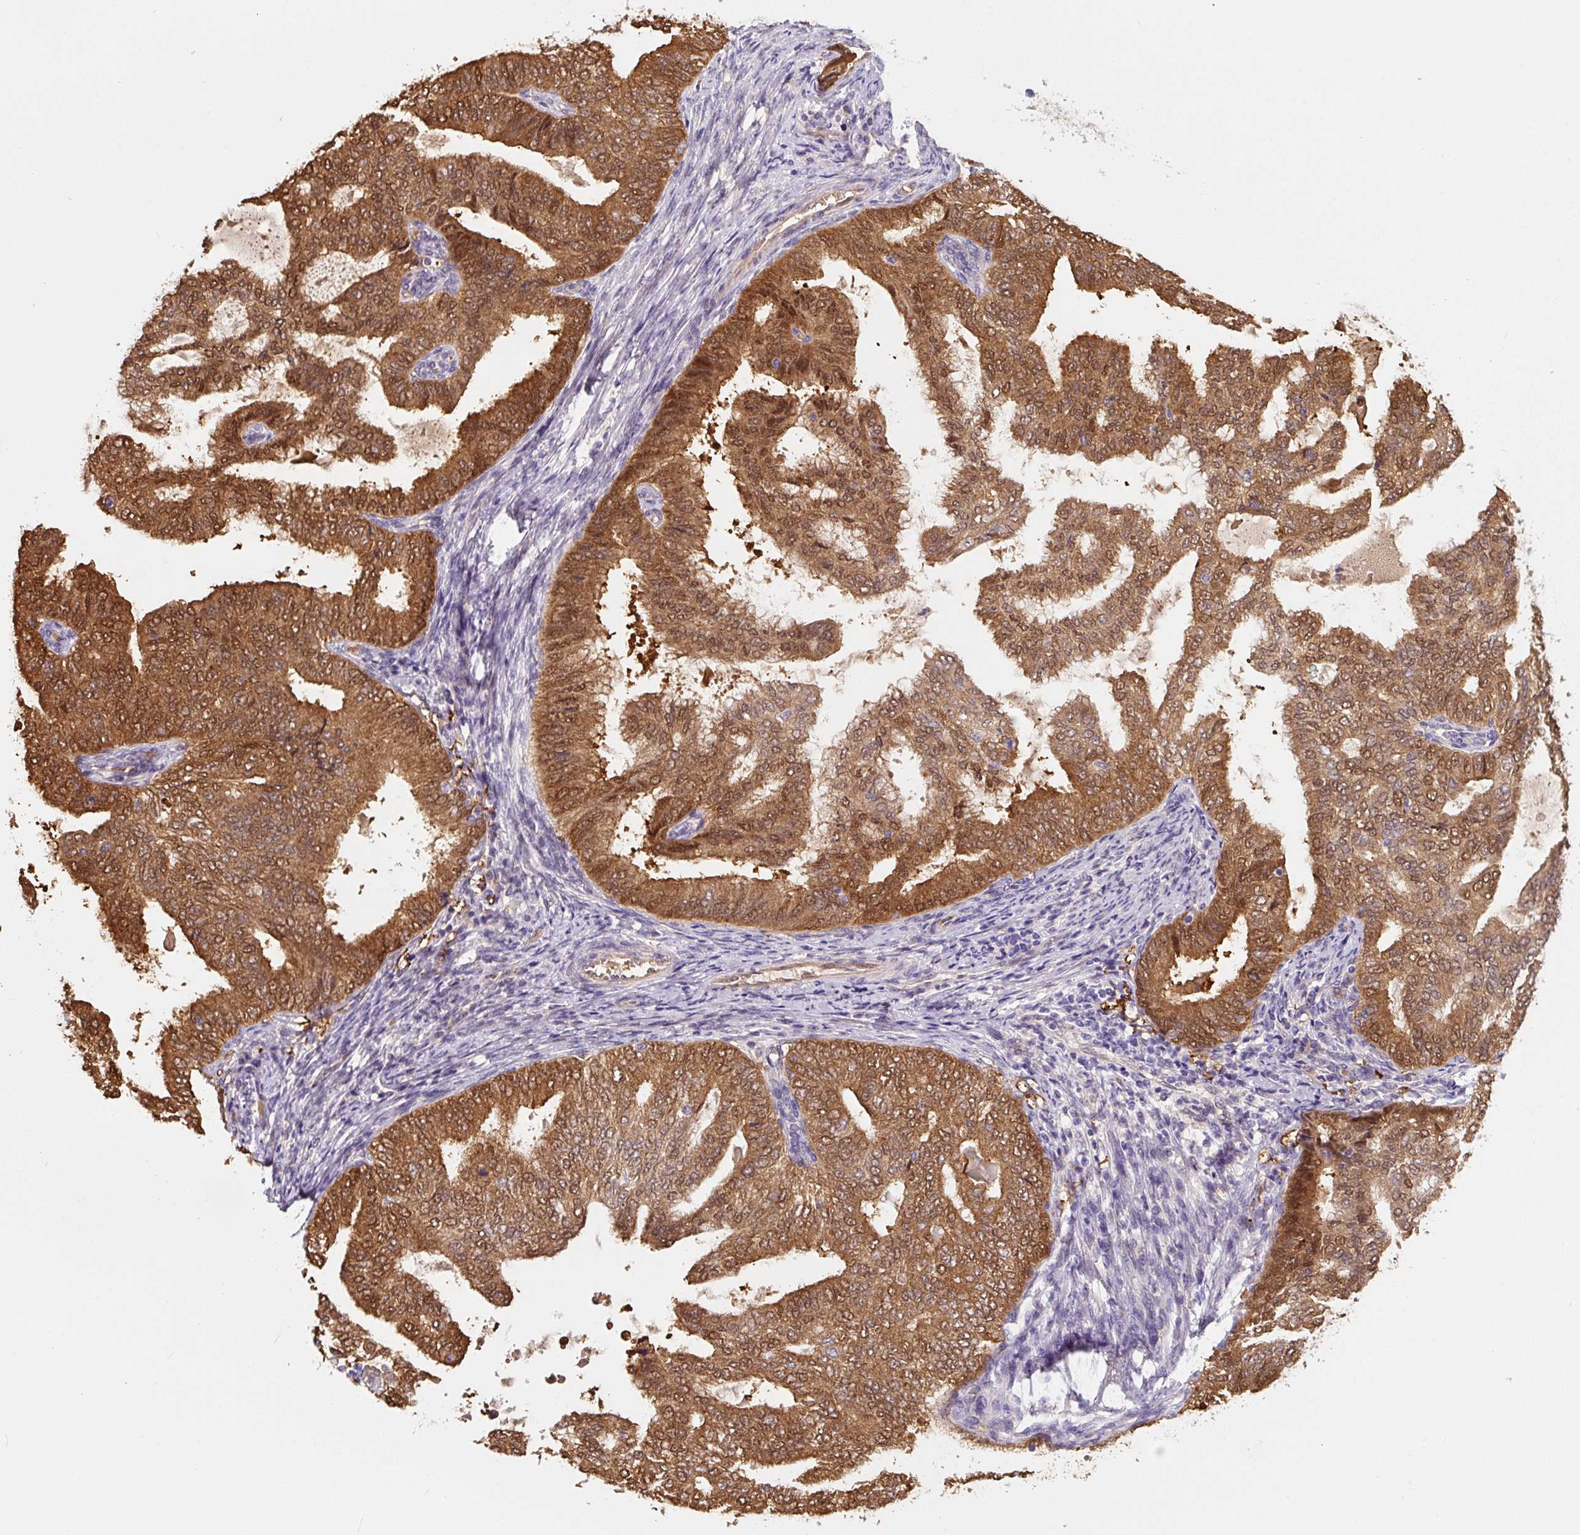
{"staining": {"intensity": "strong", "quantity": ">75%", "location": "cytoplasmic/membranous,nuclear"}, "tissue": "endometrial cancer", "cell_type": "Tumor cells", "image_type": "cancer", "snomed": [{"axis": "morphology", "description": "Adenocarcinoma, NOS"}, {"axis": "topography", "description": "Endometrium"}], "caption": "Strong cytoplasmic/membranous and nuclear expression is present in about >75% of tumor cells in endometrial cancer.", "gene": "ASRGL1", "patient": {"sex": "female", "age": 58}}